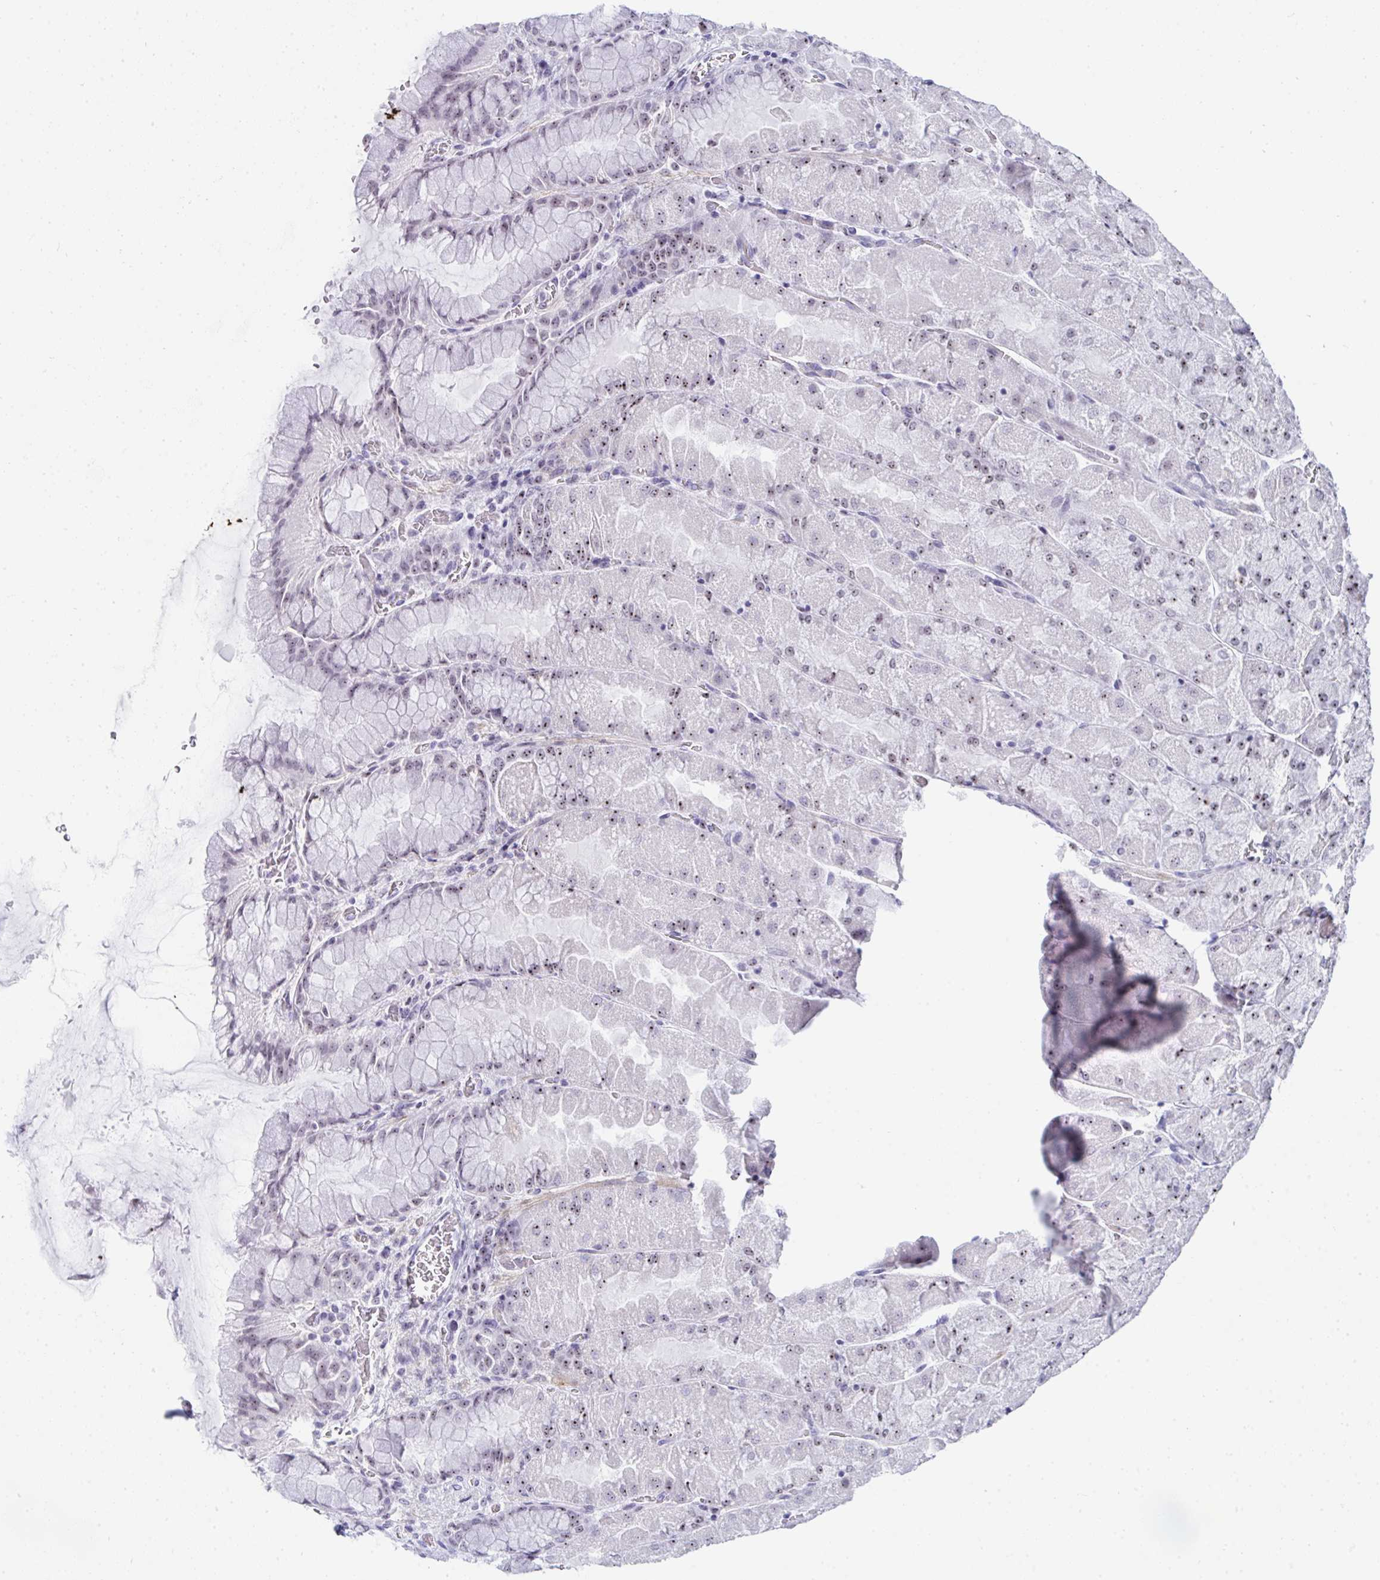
{"staining": {"intensity": "moderate", "quantity": "25%-75%", "location": "nuclear"}, "tissue": "stomach", "cell_type": "Glandular cells", "image_type": "normal", "snomed": [{"axis": "morphology", "description": "Normal tissue, NOS"}, {"axis": "topography", "description": "Stomach"}], "caption": "IHC histopathology image of unremarkable stomach: human stomach stained using immunohistochemistry reveals medium levels of moderate protein expression localized specifically in the nuclear of glandular cells, appearing as a nuclear brown color.", "gene": "NOP10", "patient": {"sex": "female", "age": 61}}